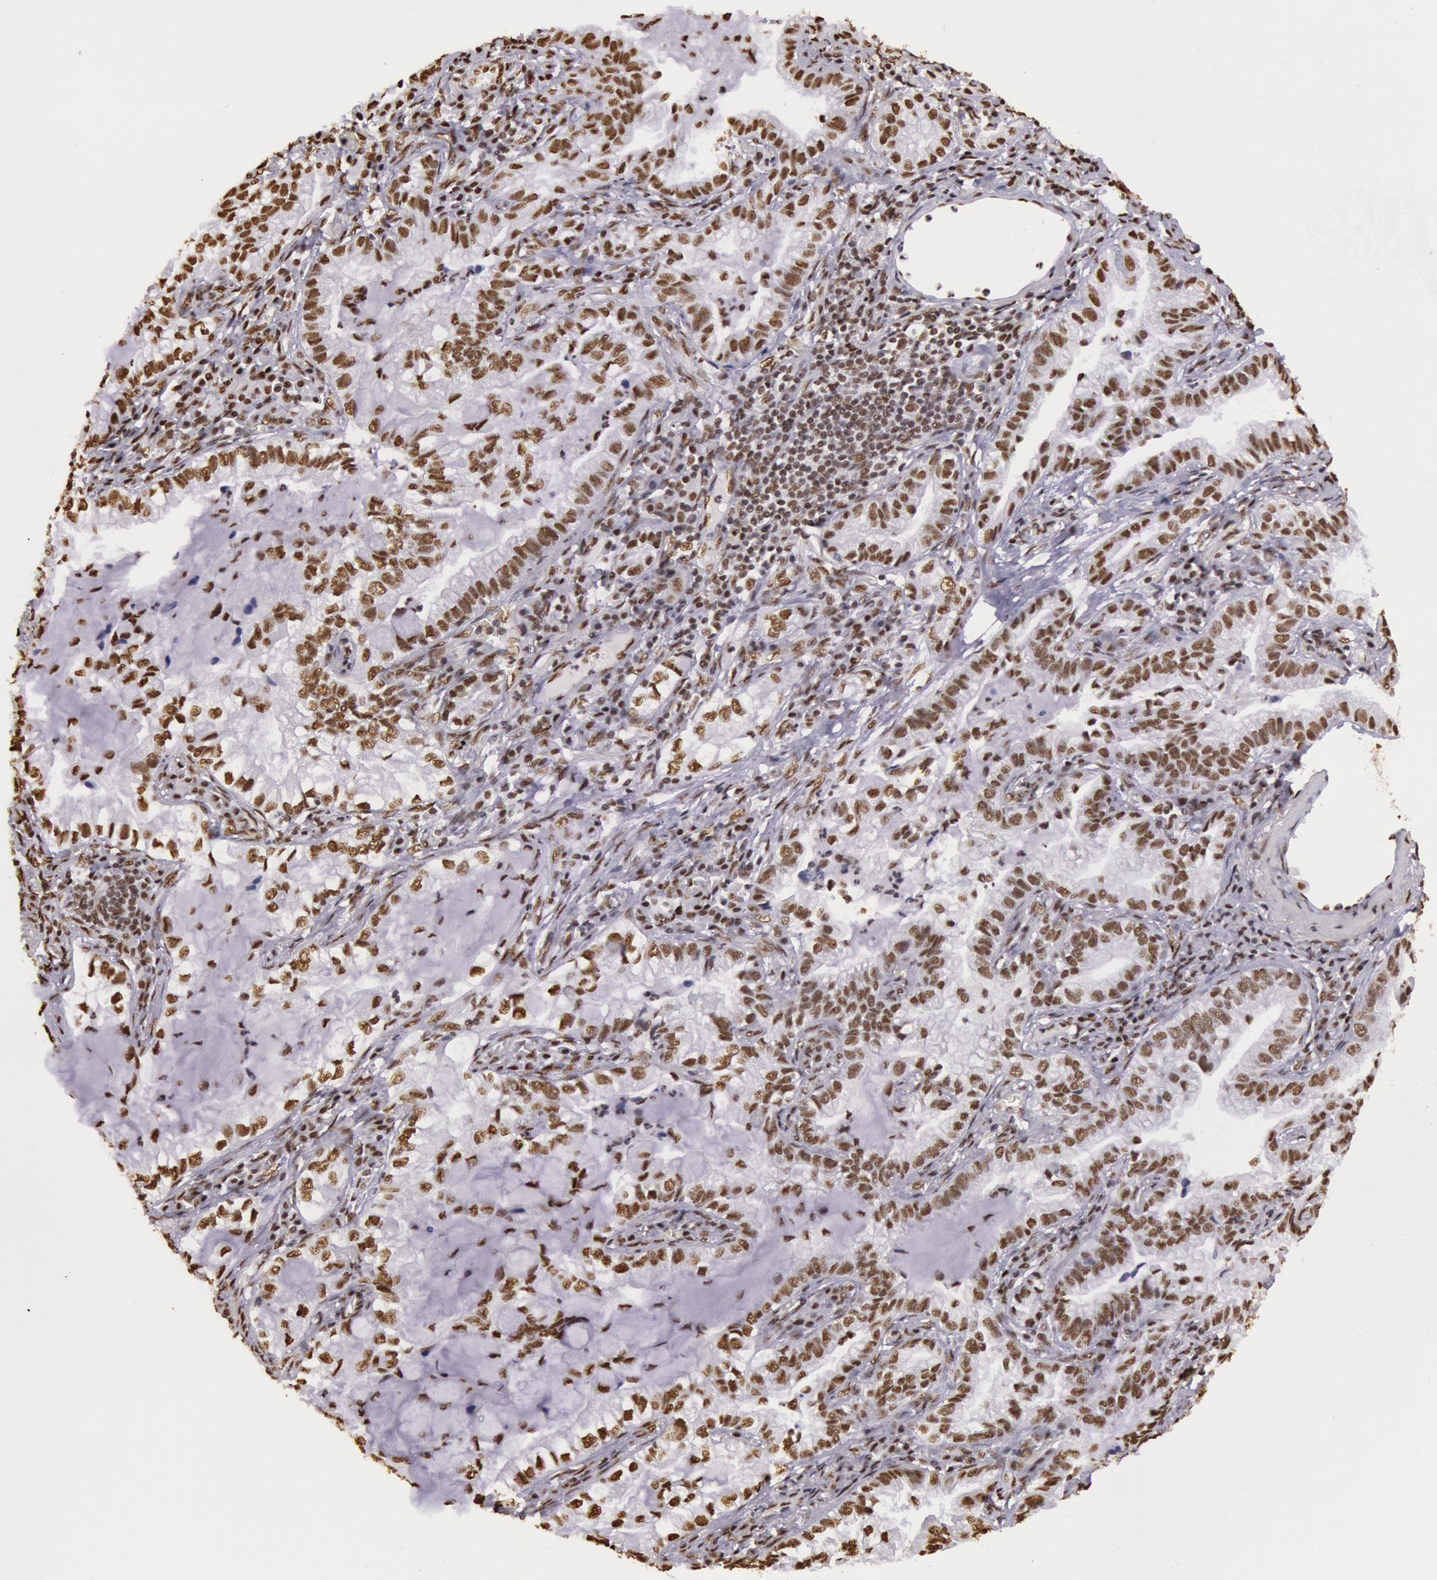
{"staining": {"intensity": "moderate", "quantity": ">75%", "location": "nuclear"}, "tissue": "lung cancer", "cell_type": "Tumor cells", "image_type": "cancer", "snomed": [{"axis": "morphology", "description": "Adenocarcinoma, NOS"}, {"axis": "topography", "description": "Lung"}], "caption": "High-power microscopy captured an IHC image of lung cancer (adenocarcinoma), revealing moderate nuclear positivity in approximately >75% of tumor cells.", "gene": "HNRNPH2", "patient": {"sex": "female", "age": 50}}